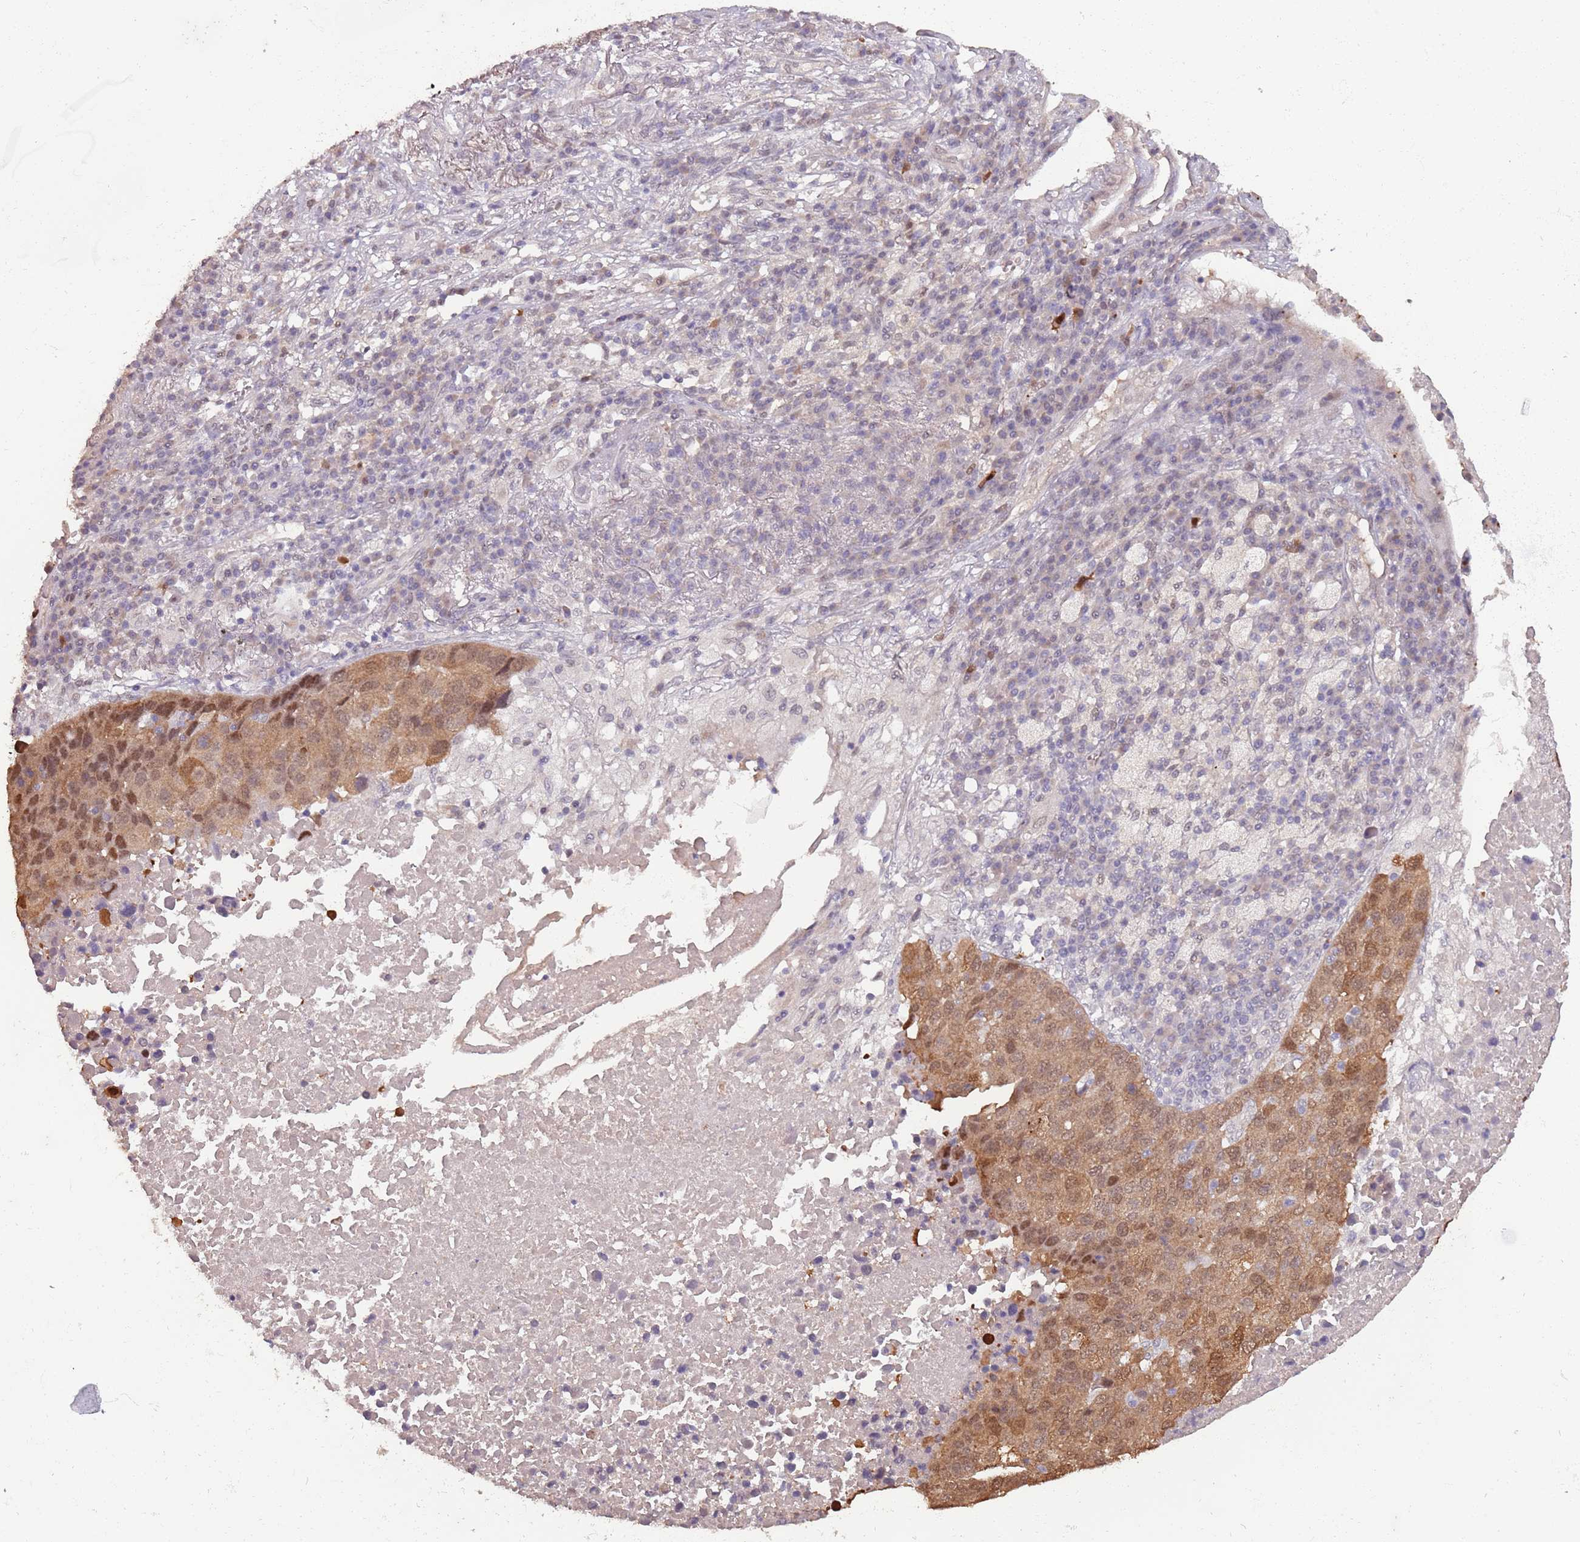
{"staining": {"intensity": "moderate", "quantity": "25%-75%", "location": "cytoplasmic/membranous,nuclear"}, "tissue": "lung cancer", "cell_type": "Tumor cells", "image_type": "cancer", "snomed": [{"axis": "morphology", "description": "Squamous cell carcinoma, NOS"}, {"axis": "topography", "description": "Lung"}], "caption": "Tumor cells show medium levels of moderate cytoplasmic/membranous and nuclear positivity in about 25%-75% of cells in human squamous cell carcinoma (lung).", "gene": "ZBTB5", "patient": {"sex": "male", "age": 73}}